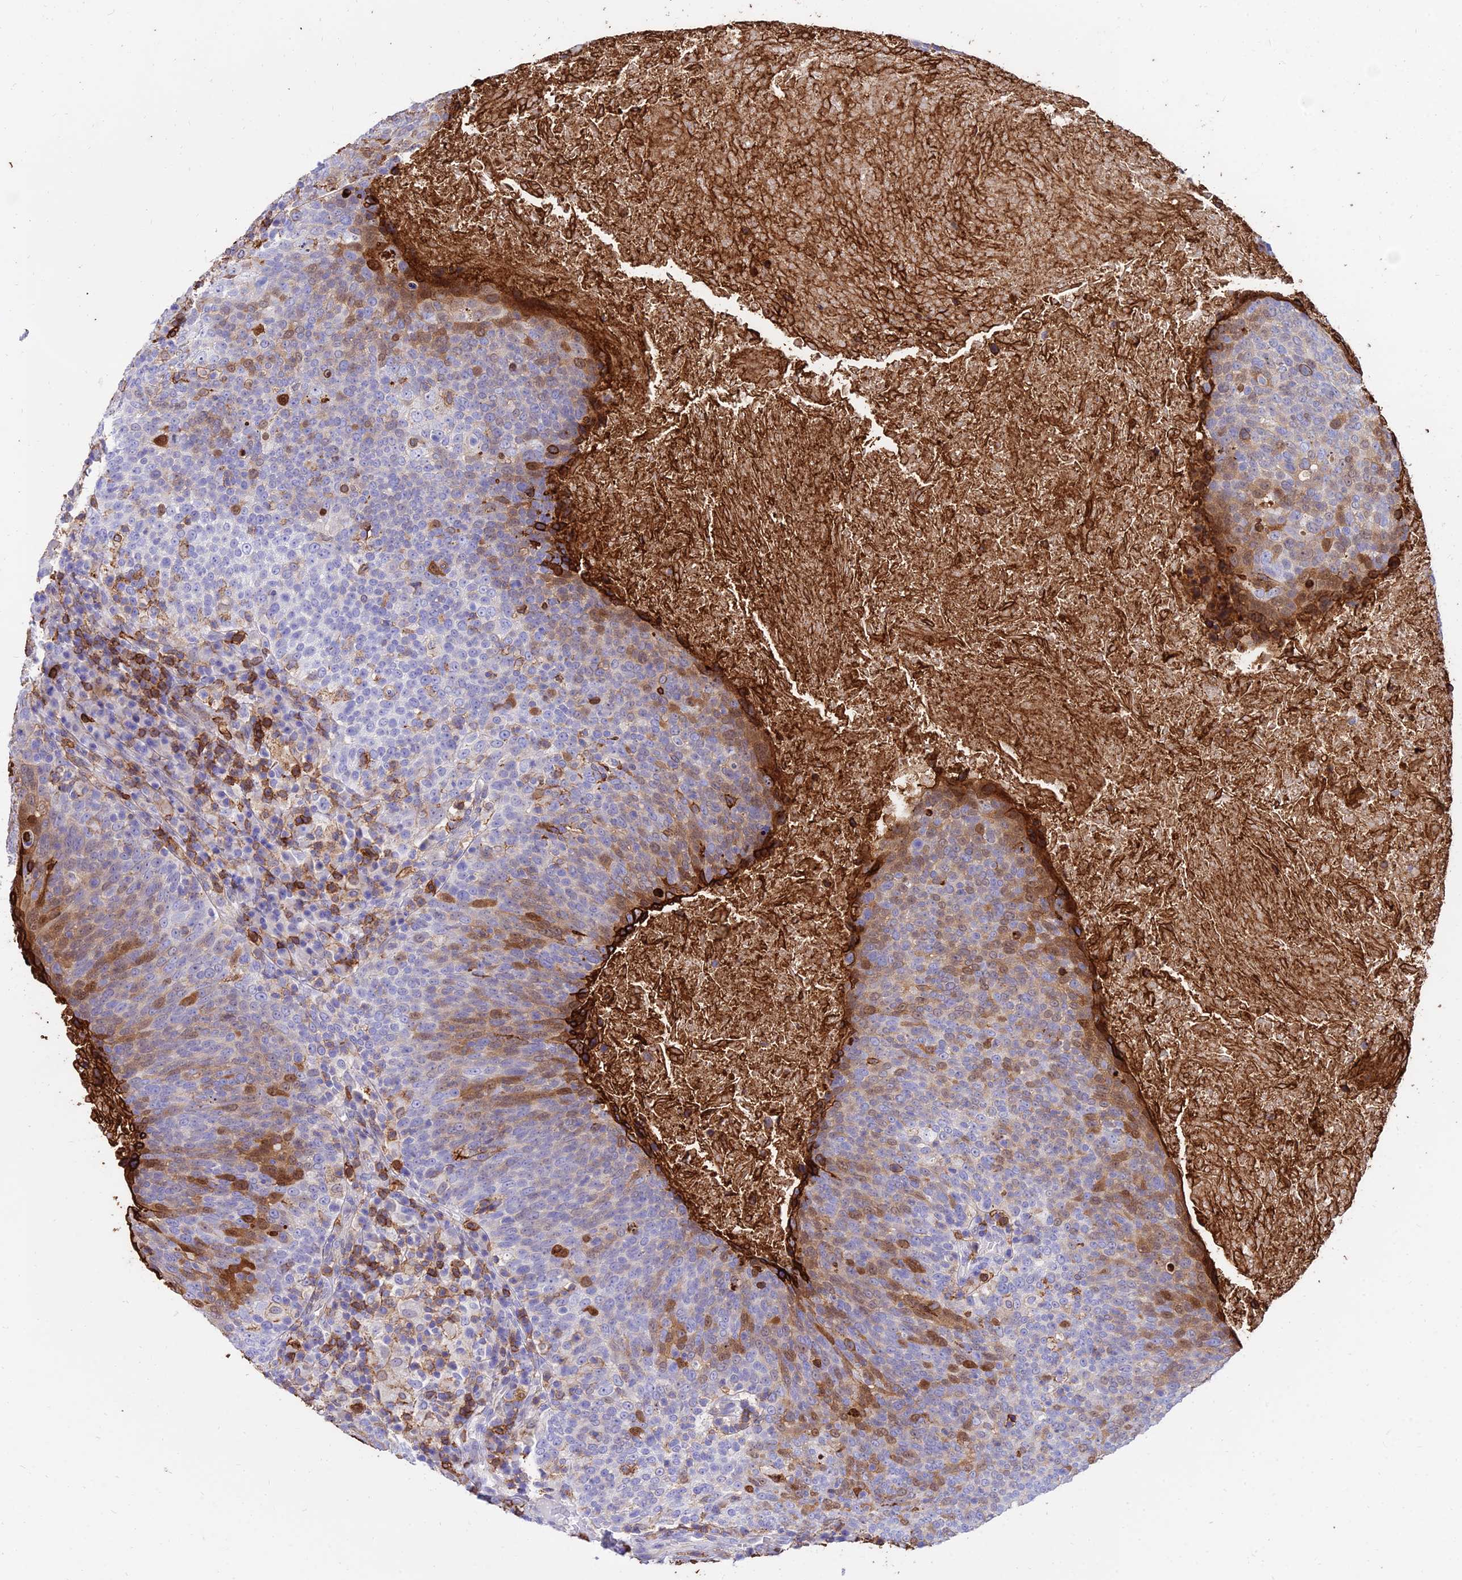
{"staining": {"intensity": "moderate", "quantity": "25%-75%", "location": "cytoplasmic/membranous"}, "tissue": "head and neck cancer", "cell_type": "Tumor cells", "image_type": "cancer", "snomed": [{"axis": "morphology", "description": "Squamous cell carcinoma, NOS"}, {"axis": "morphology", "description": "Squamous cell carcinoma, metastatic, NOS"}, {"axis": "topography", "description": "Lymph node"}, {"axis": "topography", "description": "Head-Neck"}], "caption": "This is an image of IHC staining of squamous cell carcinoma (head and neck), which shows moderate staining in the cytoplasmic/membranous of tumor cells.", "gene": "SREK1IP1", "patient": {"sex": "male", "age": 62}}